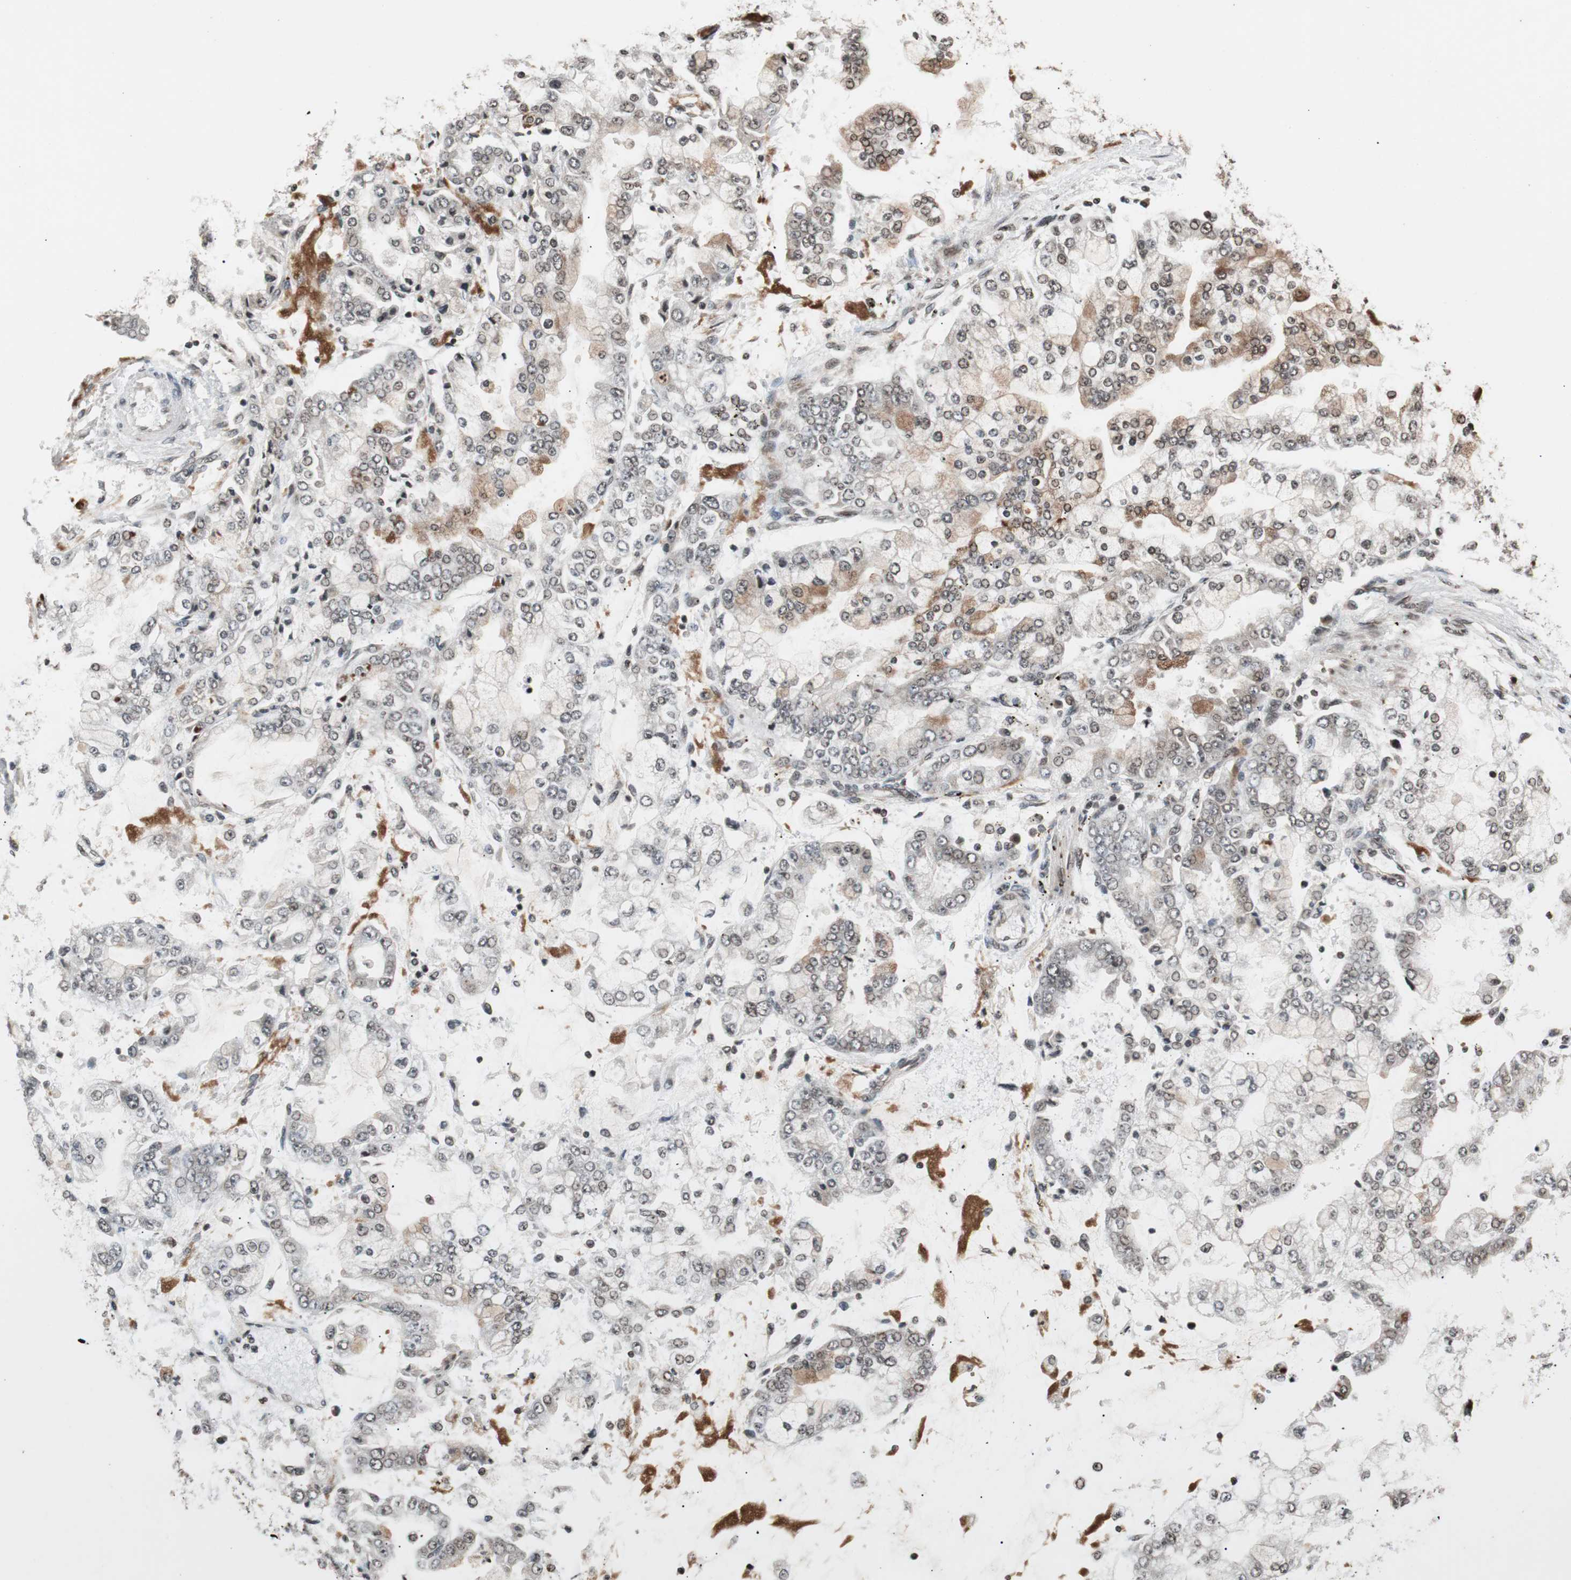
{"staining": {"intensity": "weak", "quantity": "<25%", "location": "cytoplasmic/membranous"}, "tissue": "stomach cancer", "cell_type": "Tumor cells", "image_type": "cancer", "snomed": [{"axis": "morphology", "description": "Adenocarcinoma, NOS"}, {"axis": "topography", "description": "Stomach"}], "caption": "Stomach cancer (adenocarcinoma) was stained to show a protein in brown. There is no significant positivity in tumor cells.", "gene": "ZFC3H1", "patient": {"sex": "male", "age": 76}}